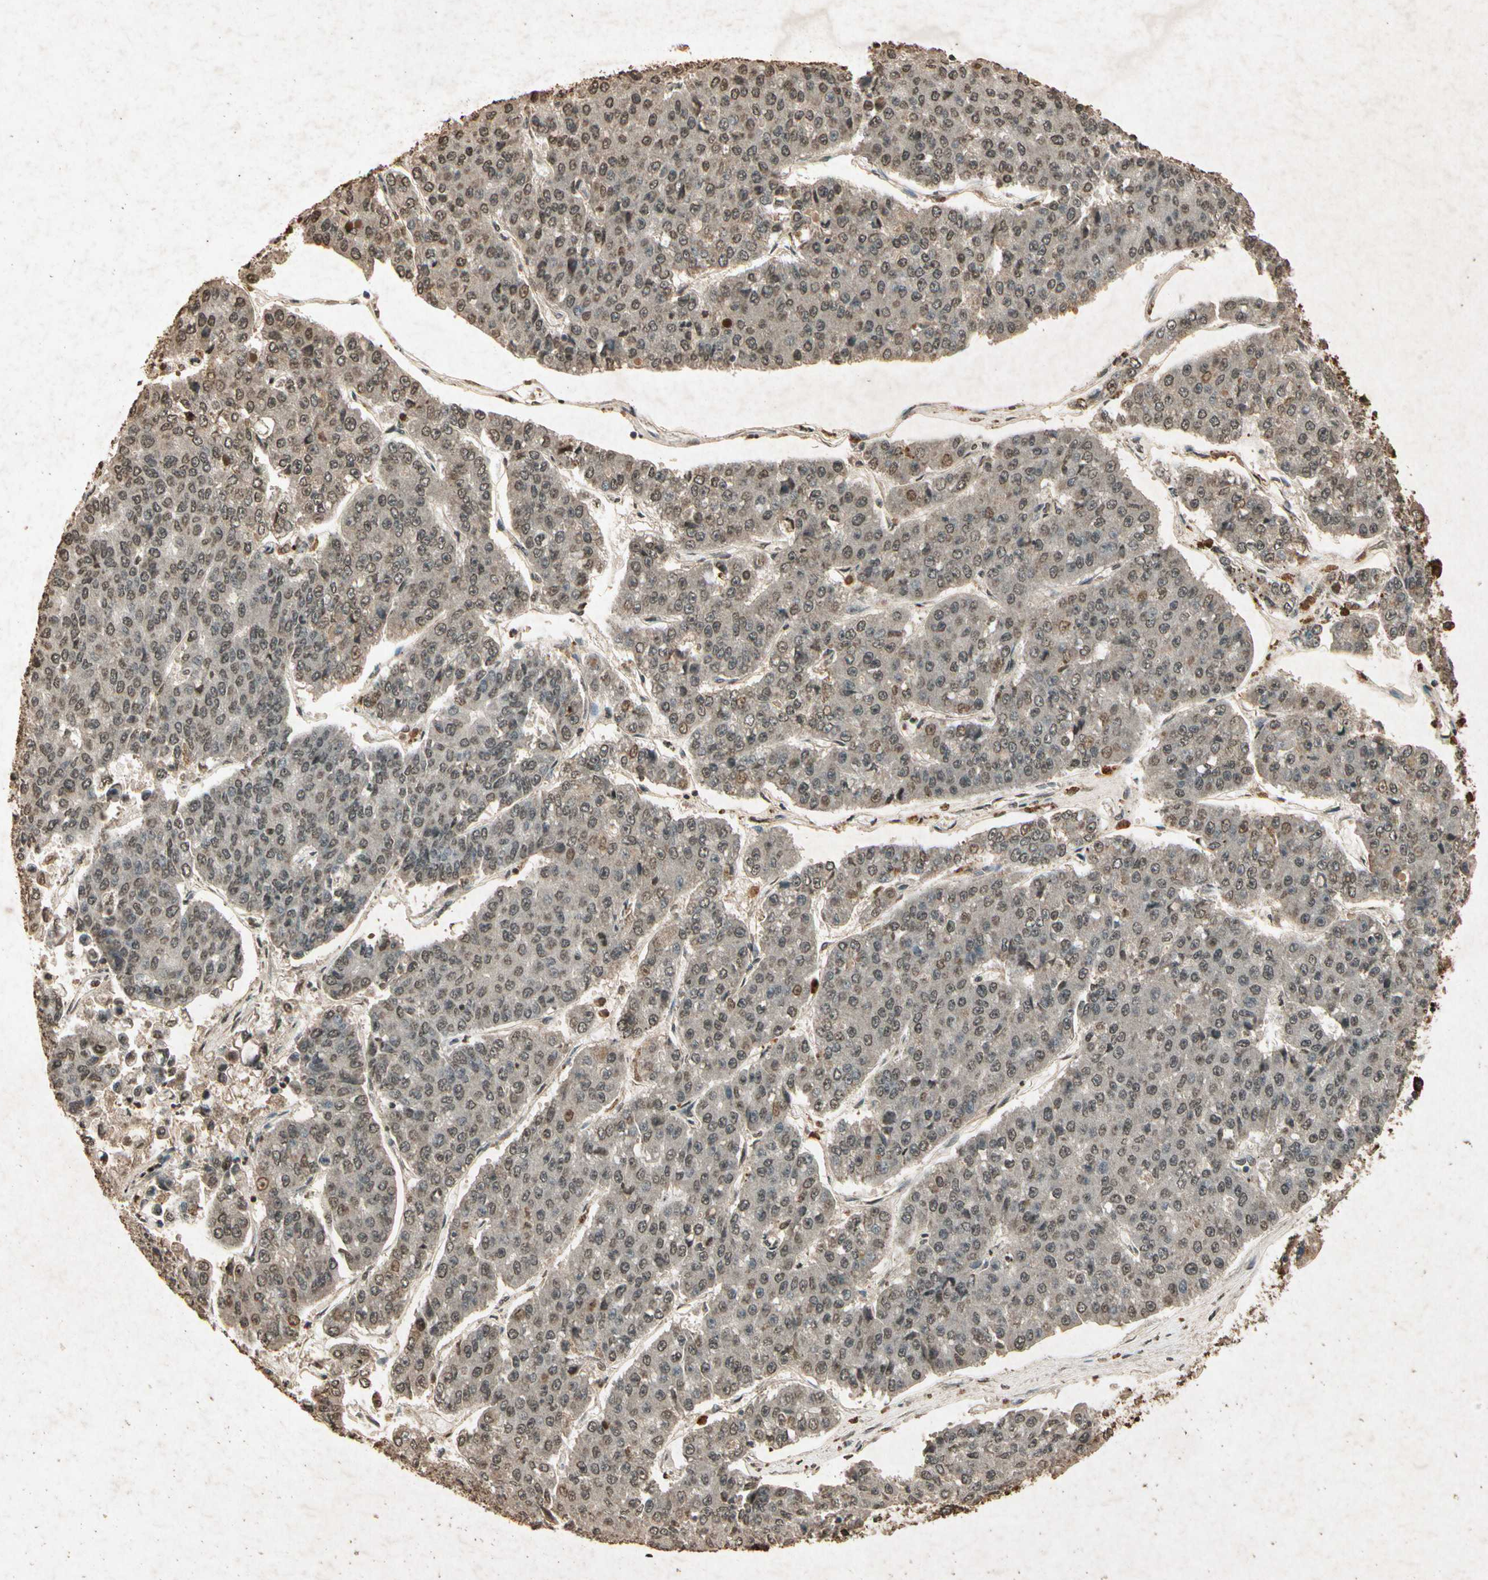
{"staining": {"intensity": "weak", "quantity": "25%-75%", "location": "cytoplasmic/membranous"}, "tissue": "pancreatic cancer", "cell_type": "Tumor cells", "image_type": "cancer", "snomed": [{"axis": "morphology", "description": "Adenocarcinoma, NOS"}, {"axis": "topography", "description": "Pancreas"}], "caption": "A brown stain highlights weak cytoplasmic/membranous expression of a protein in pancreatic cancer (adenocarcinoma) tumor cells.", "gene": "GC", "patient": {"sex": "male", "age": 50}}